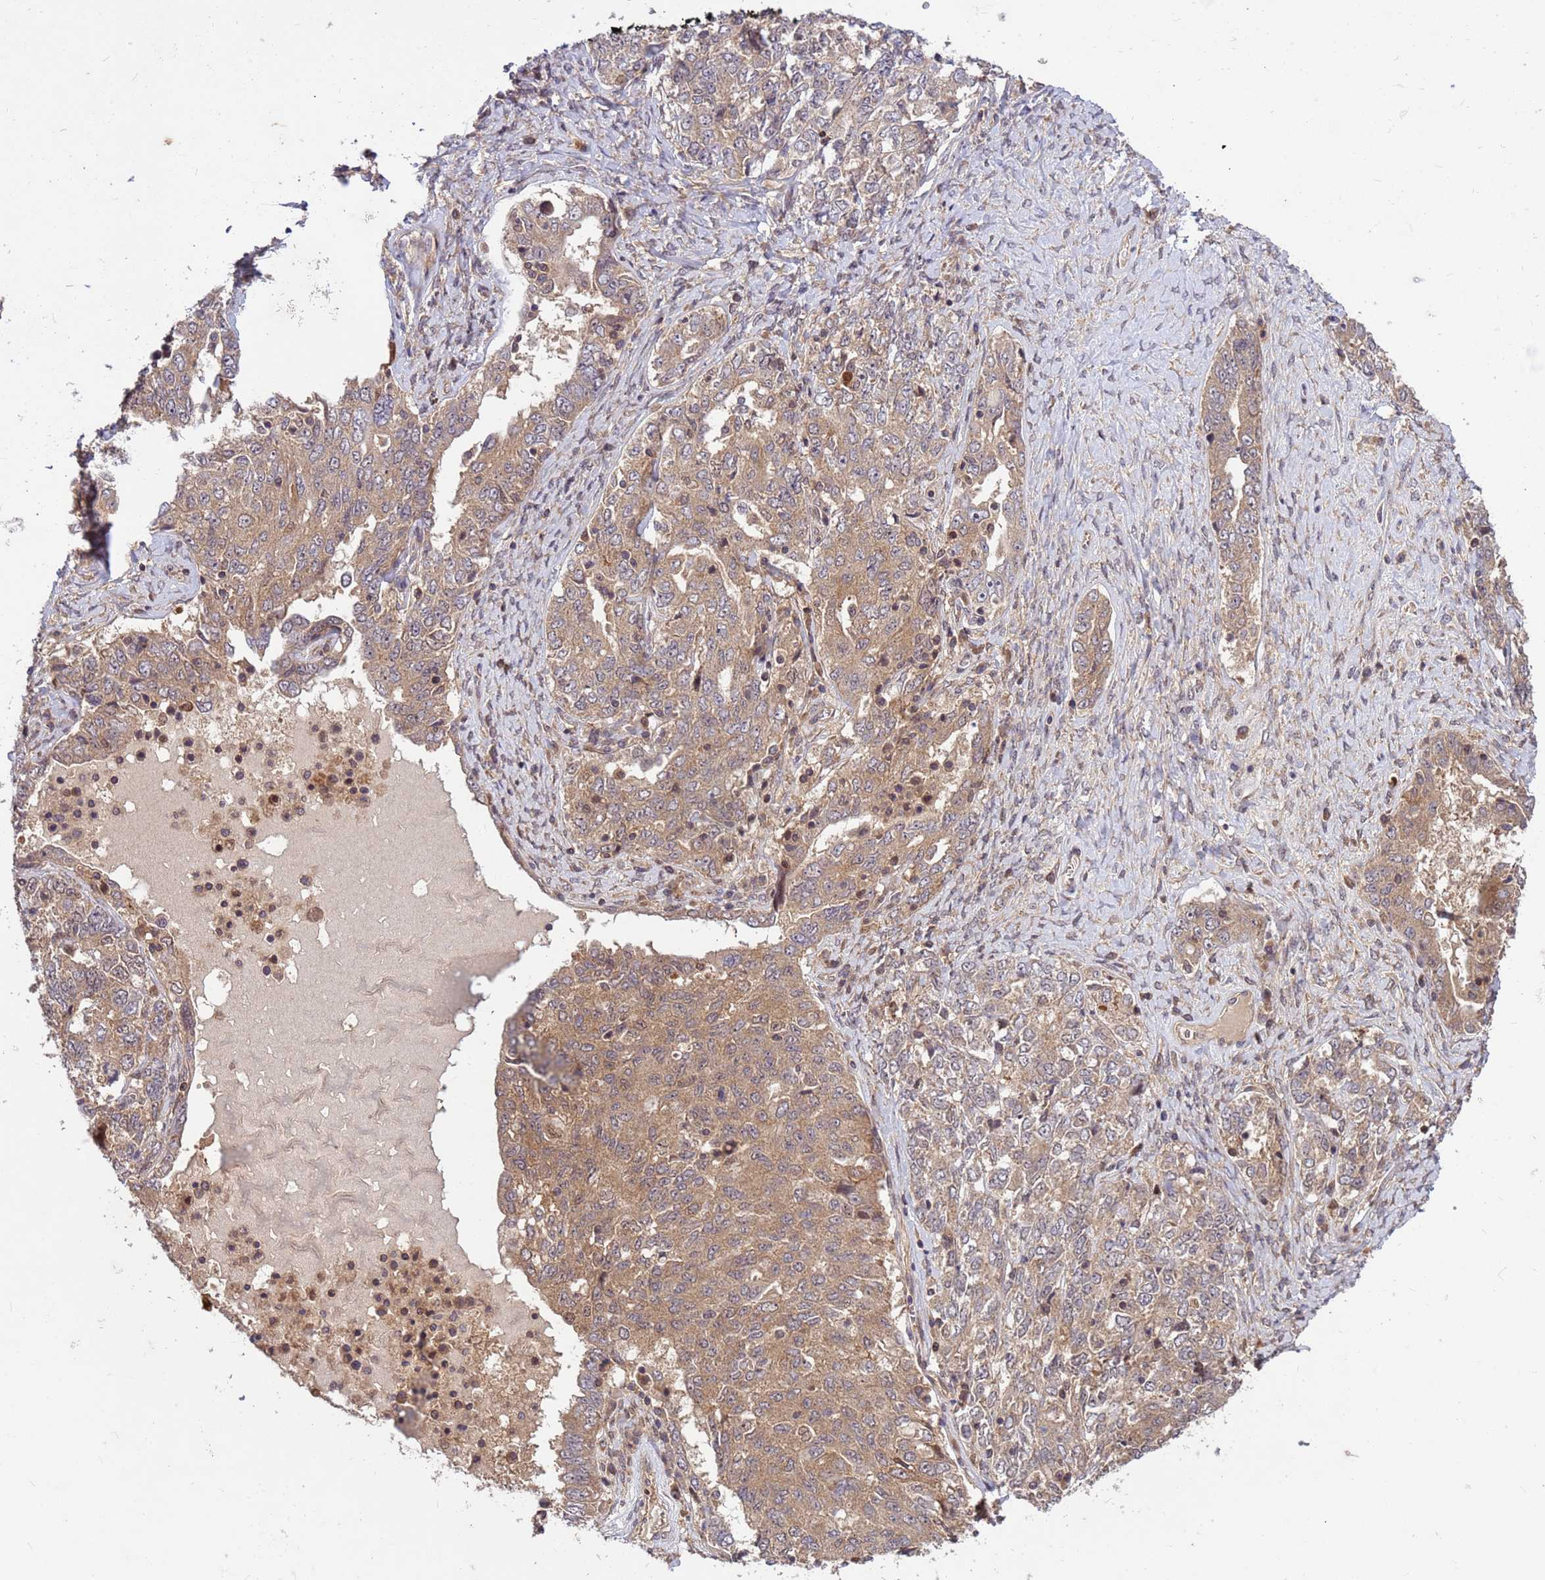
{"staining": {"intensity": "moderate", "quantity": ">75%", "location": "cytoplasmic/membranous"}, "tissue": "ovarian cancer", "cell_type": "Tumor cells", "image_type": "cancer", "snomed": [{"axis": "morphology", "description": "Carcinoma, endometroid"}, {"axis": "topography", "description": "Ovary"}], "caption": "Moderate cytoplasmic/membranous positivity is seen in approximately >75% of tumor cells in ovarian cancer. (DAB = brown stain, brightfield microscopy at high magnification).", "gene": "PPP2CB", "patient": {"sex": "female", "age": 62}}